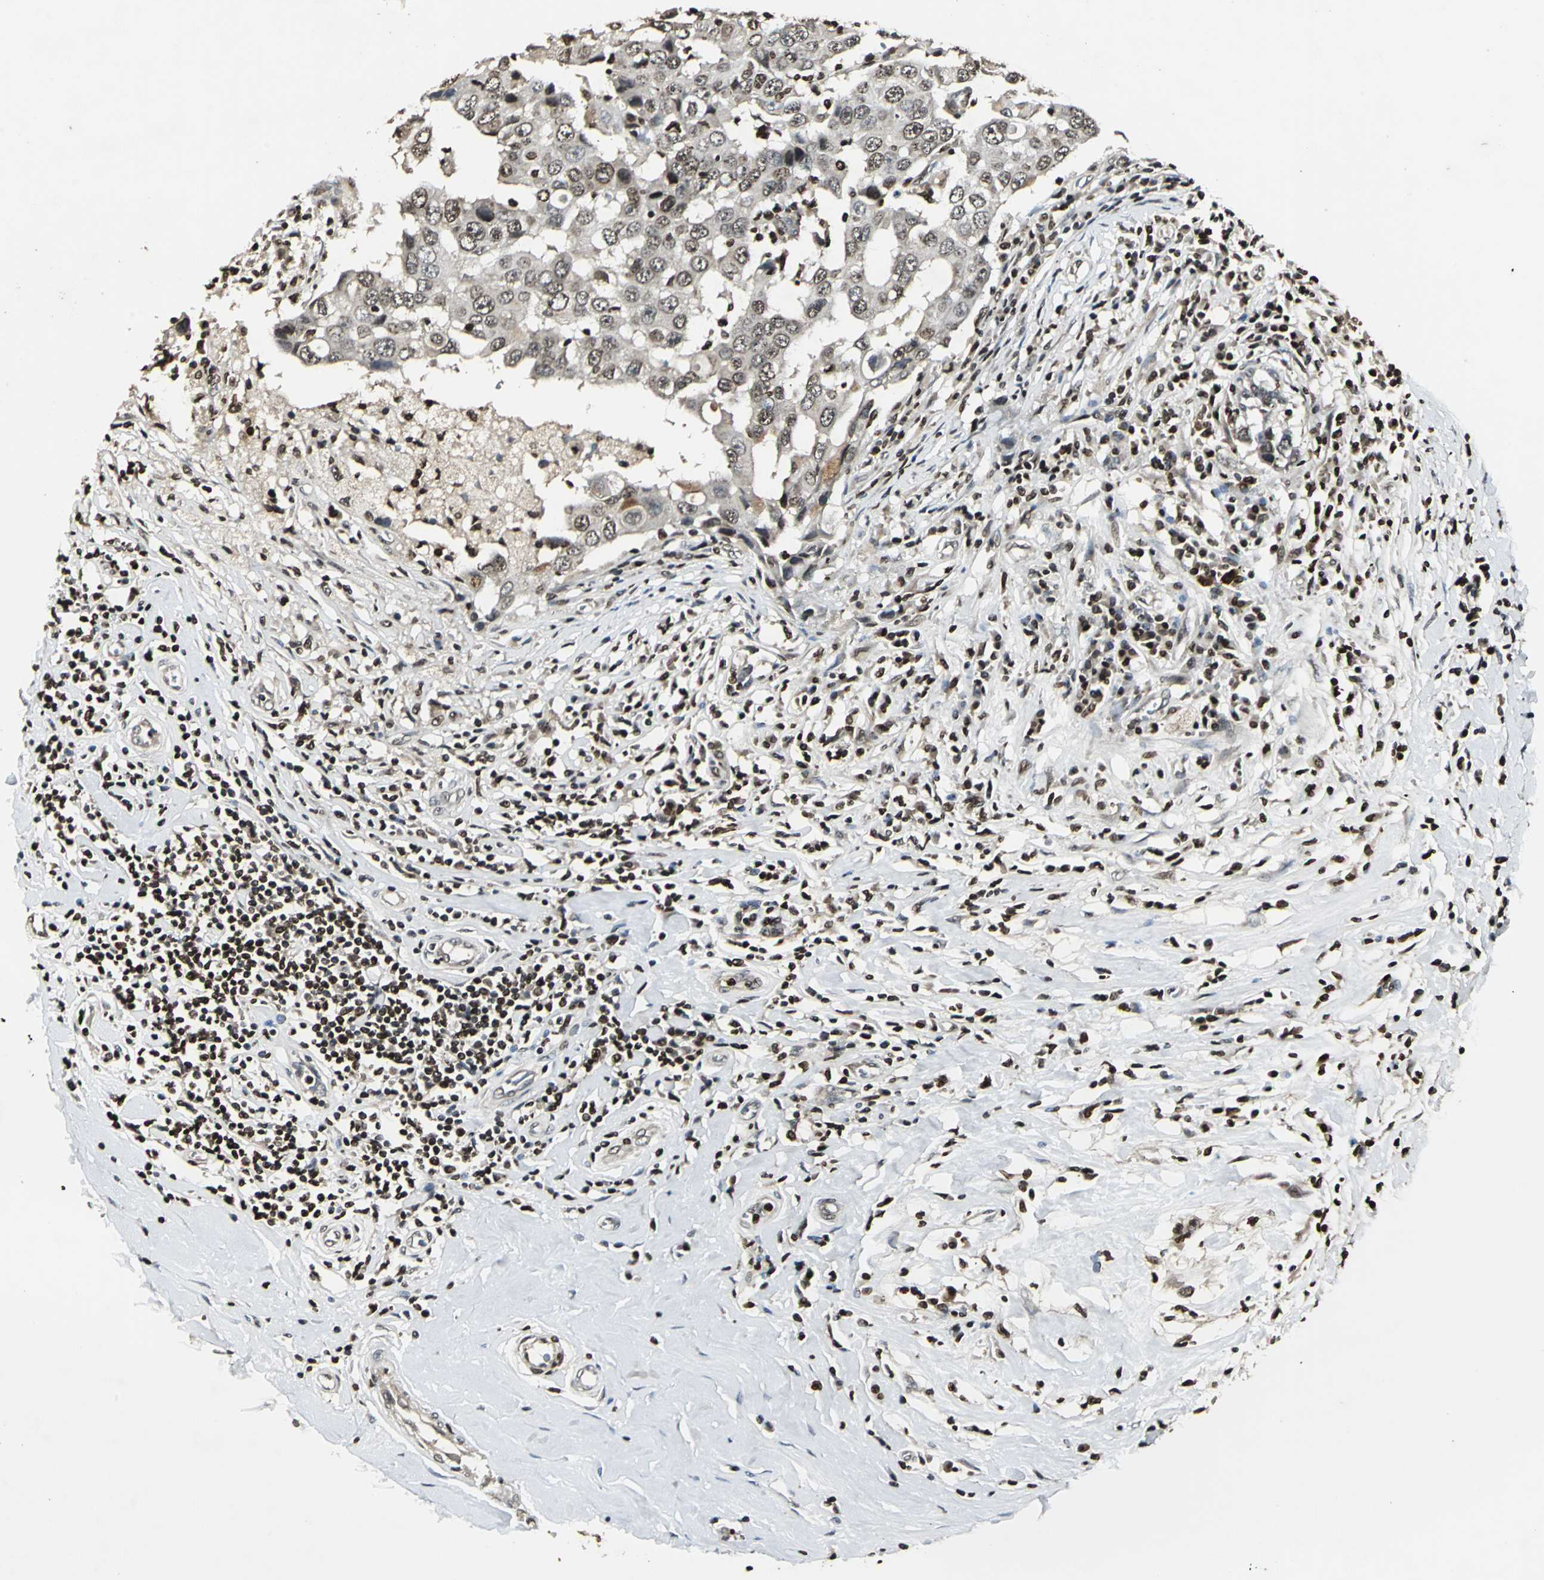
{"staining": {"intensity": "moderate", "quantity": ">75%", "location": "cytoplasmic/membranous,nuclear"}, "tissue": "breast cancer", "cell_type": "Tumor cells", "image_type": "cancer", "snomed": [{"axis": "morphology", "description": "Duct carcinoma"}, {"axis": "topography", "description": "Breast"}], "caption": "Moderate cytoplasmic/membranous and nuclear protein staining is appreciated in approximately >75% of tumor cells in breast cancer.", "gene": "AHR", "patient": {"sex": "female", "age": 27}}